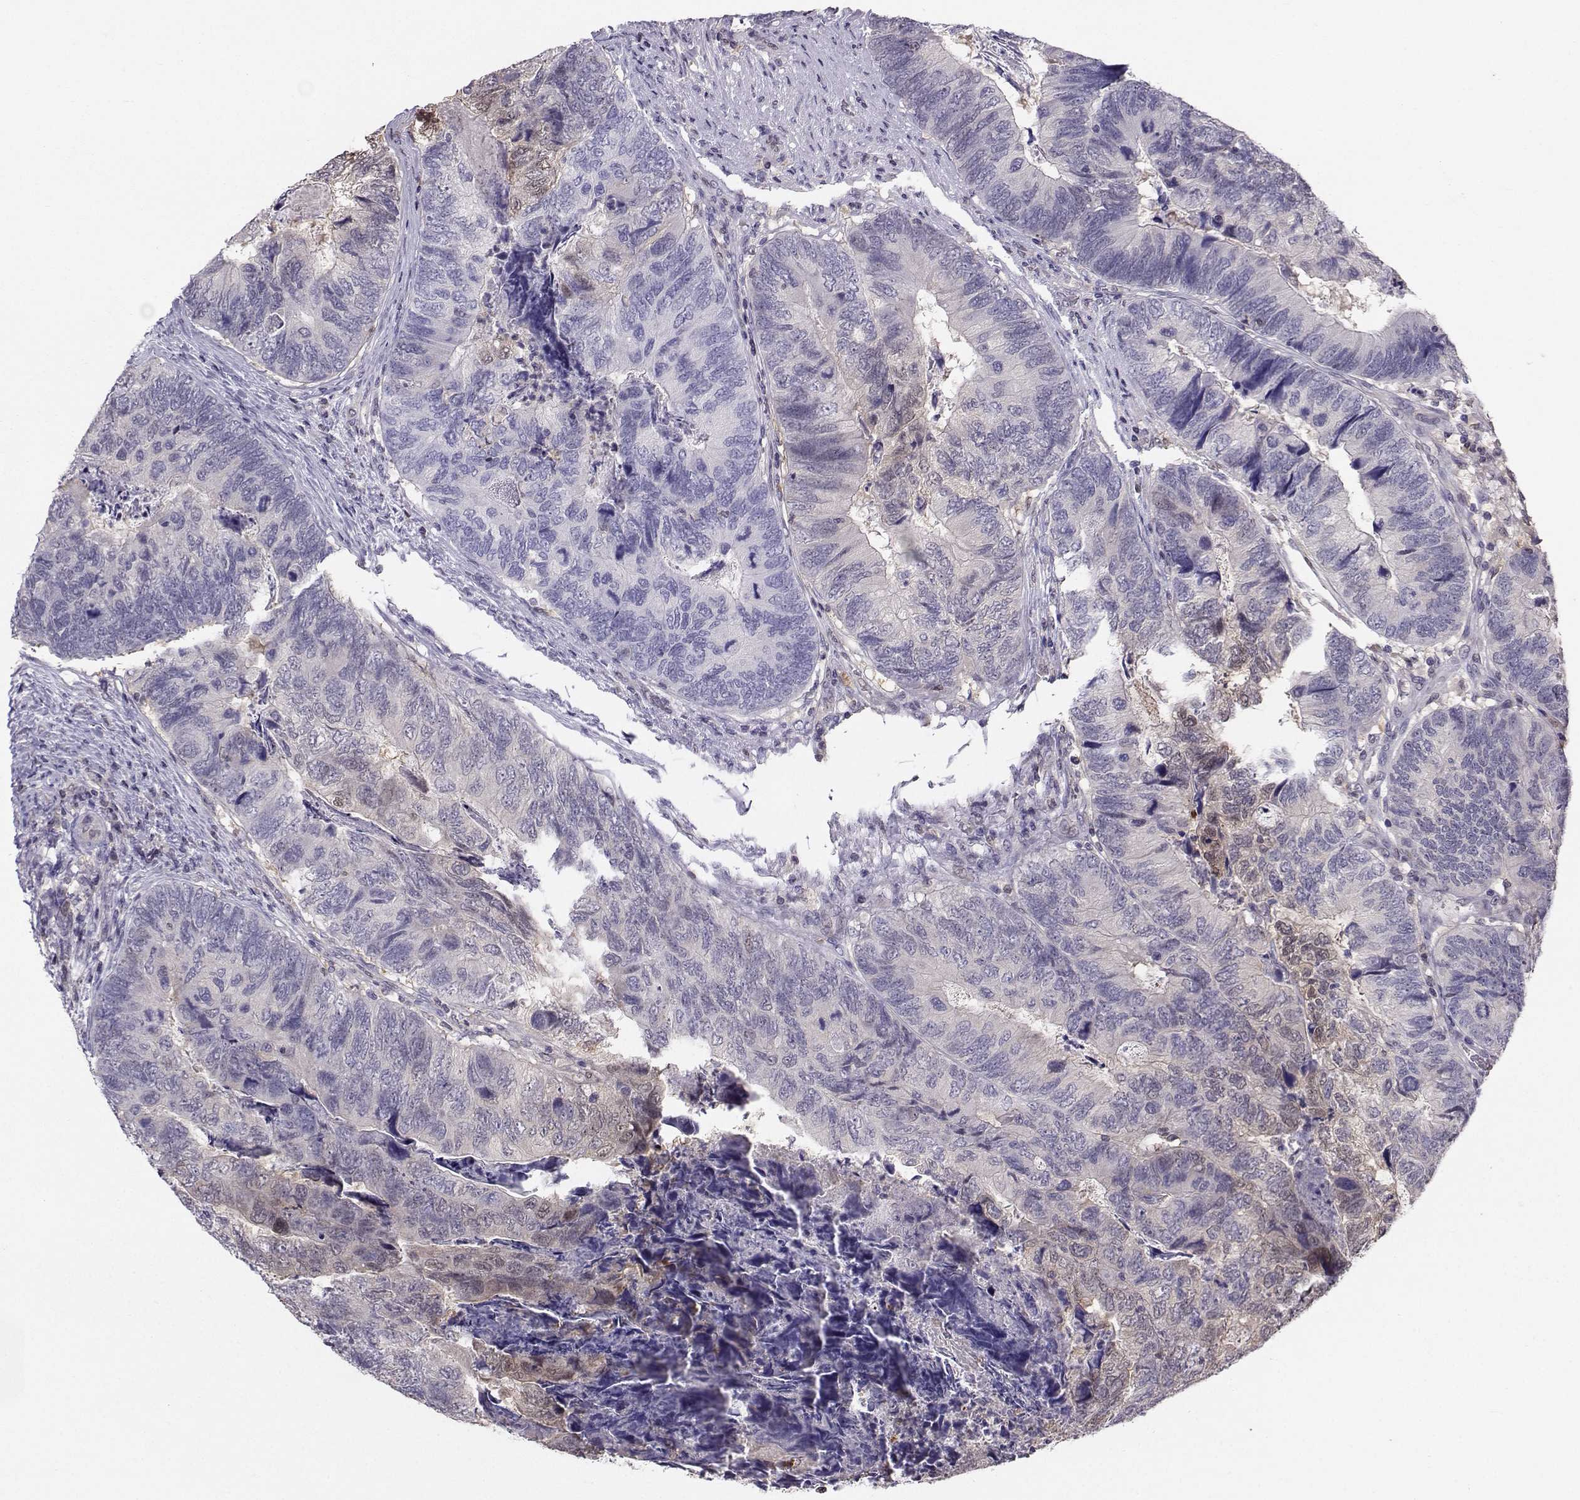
{"staining": {"intensity": "negative", "quantity": "none", "location": "none"}, "tissue": "colorectal cancer", "cell_type": "Tumor cells", "image_type": "cancer", "snomed": [{"axis": "morphology", "description": "Adenocarcinoma, NOS"}, {"axis": "topography", "description": "Colon"}], "caption": "Tumor cells are negative for brown protein staining in adenocarcinoma (colorectal).", "gene": "PGK1", "patient": {"sex": "female", "age": 67}}